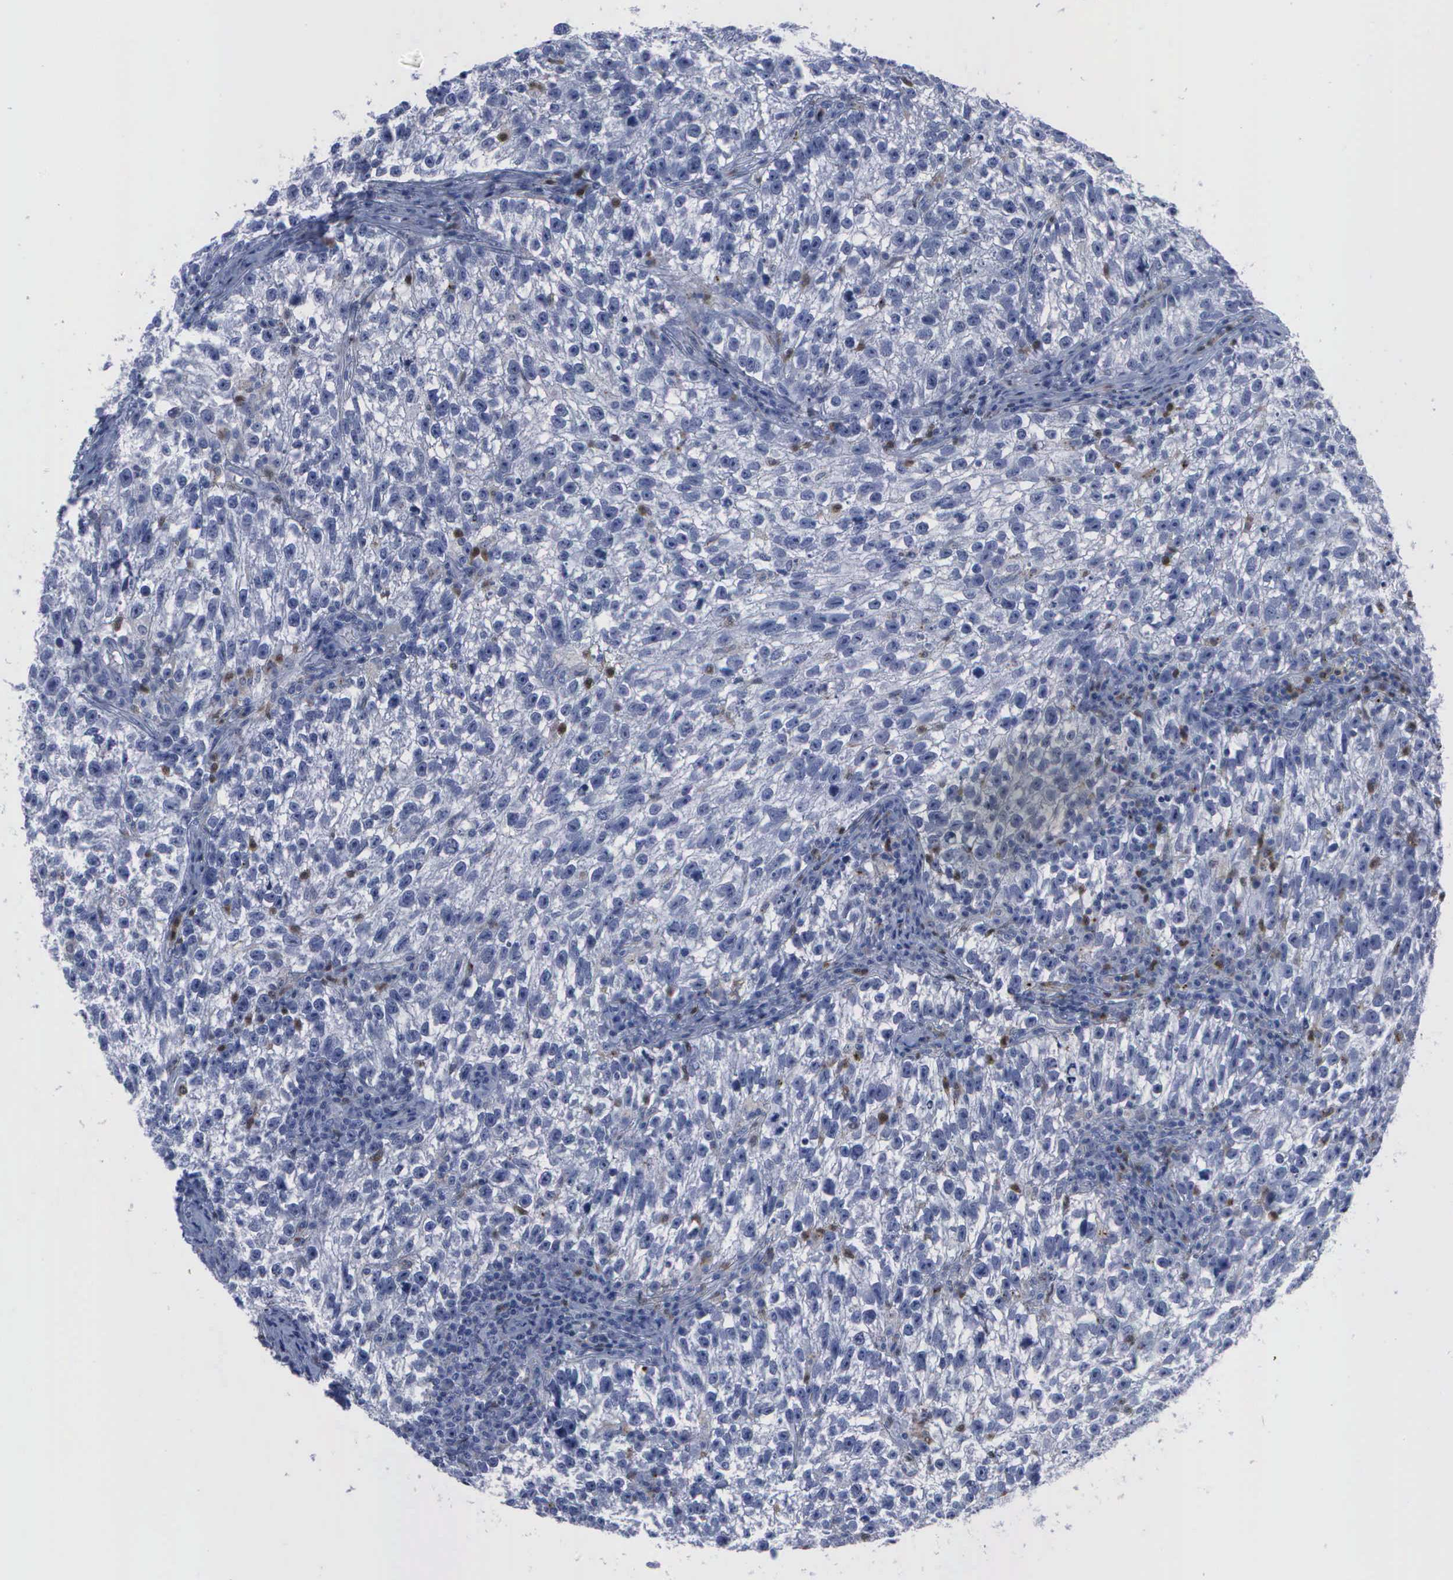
{"staining": {"intensity": "negative", "quantity": "none", "location": "none"}, "tissue": "testis cancer", "cell_type": "Tumor cells", "image_type": "cancer", "snomed": [{"axis": "morphology", "description": "Seminoma, NOS"}, {"axis": "topography", "description": "Testis"}], "caption": "Tumor cells are negative for protein expression in human testis cancer. (DAB (3,3'-diaminobenzidine) IHC with hematoxylin counter stain).", "gene": "CSTA", "patient": {"sex": "male", "age": 38}}